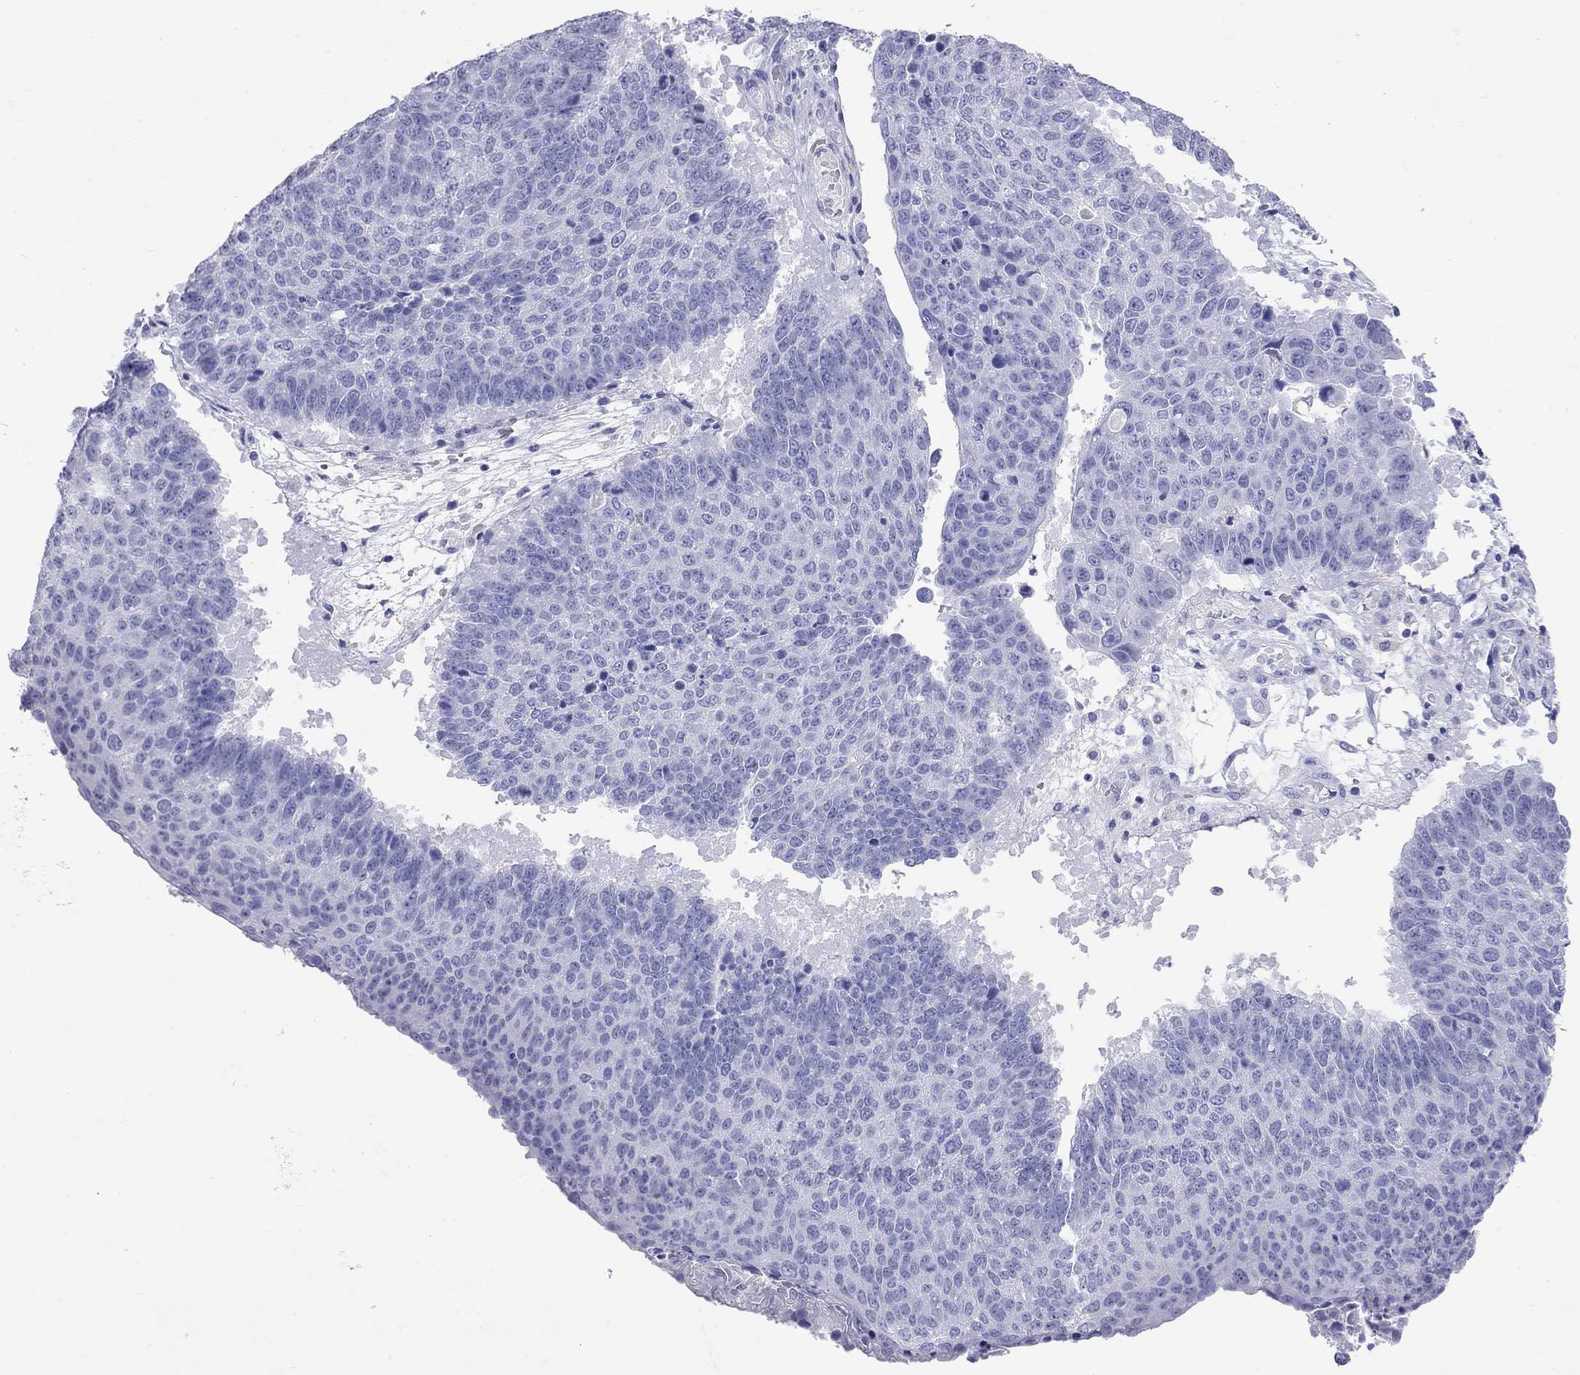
{"staining": {"intensity": "negative", "quantity": "none", "location": "none"}, "tissue": "lung cancer", "cell_type": "Tumor cells", "image_type": "cancer", "snomed": [{"axis": "morphology", "description": "Squamous cell carcinoma, NOS"}, {"axis": "topography", "description": "Lung"}], "caption": "Immunohistochemical staining of human lung cancer reveals no significant staining in tumor cells.", "gene": "HLA-DQB2", "patient": {"sex": "male", "age": 73}}